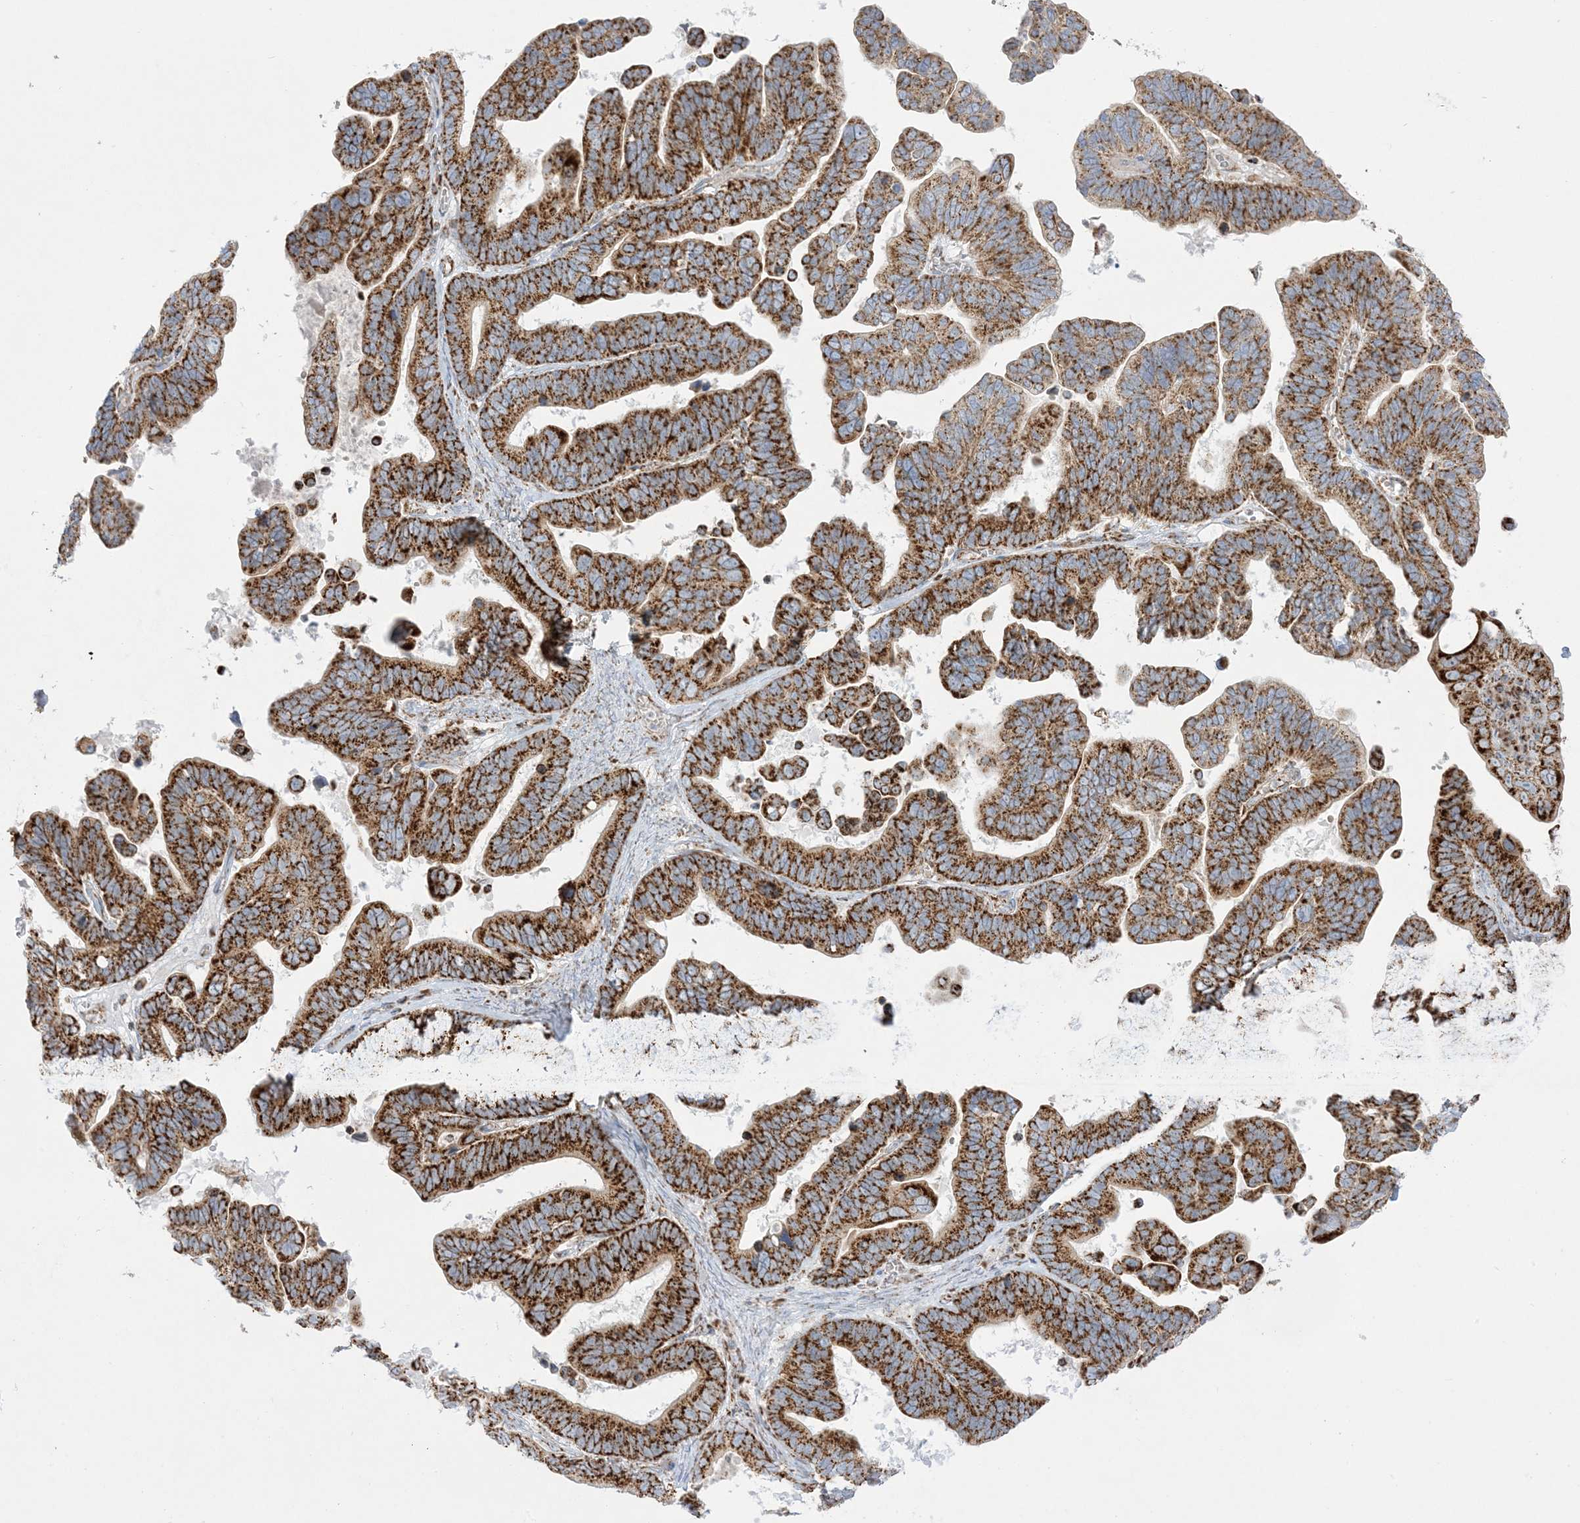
{"staining": {"intensity": "strong", "quantity": ">75%", "location": "cytoplasmic/membranous"}, "tissue": "ovarian cancer", "cell_type": "Tumor cells", "image_type": "cancer", "snomed": [{"axis": "morphology", "description": "Cystadenocarcinoma, serous, NOS"}, {"axis": "topography", "description": "Ovary"}], "caption": "Immunohistochemical staining of serous cystadenocarcinoma (ovarian) shows high levels of strong cytoplasmic/membranous protein positivity in approximately >75% of tumor cells.", "gene": "MRPS36", "patient": {"sex": "female", "age": 56}}